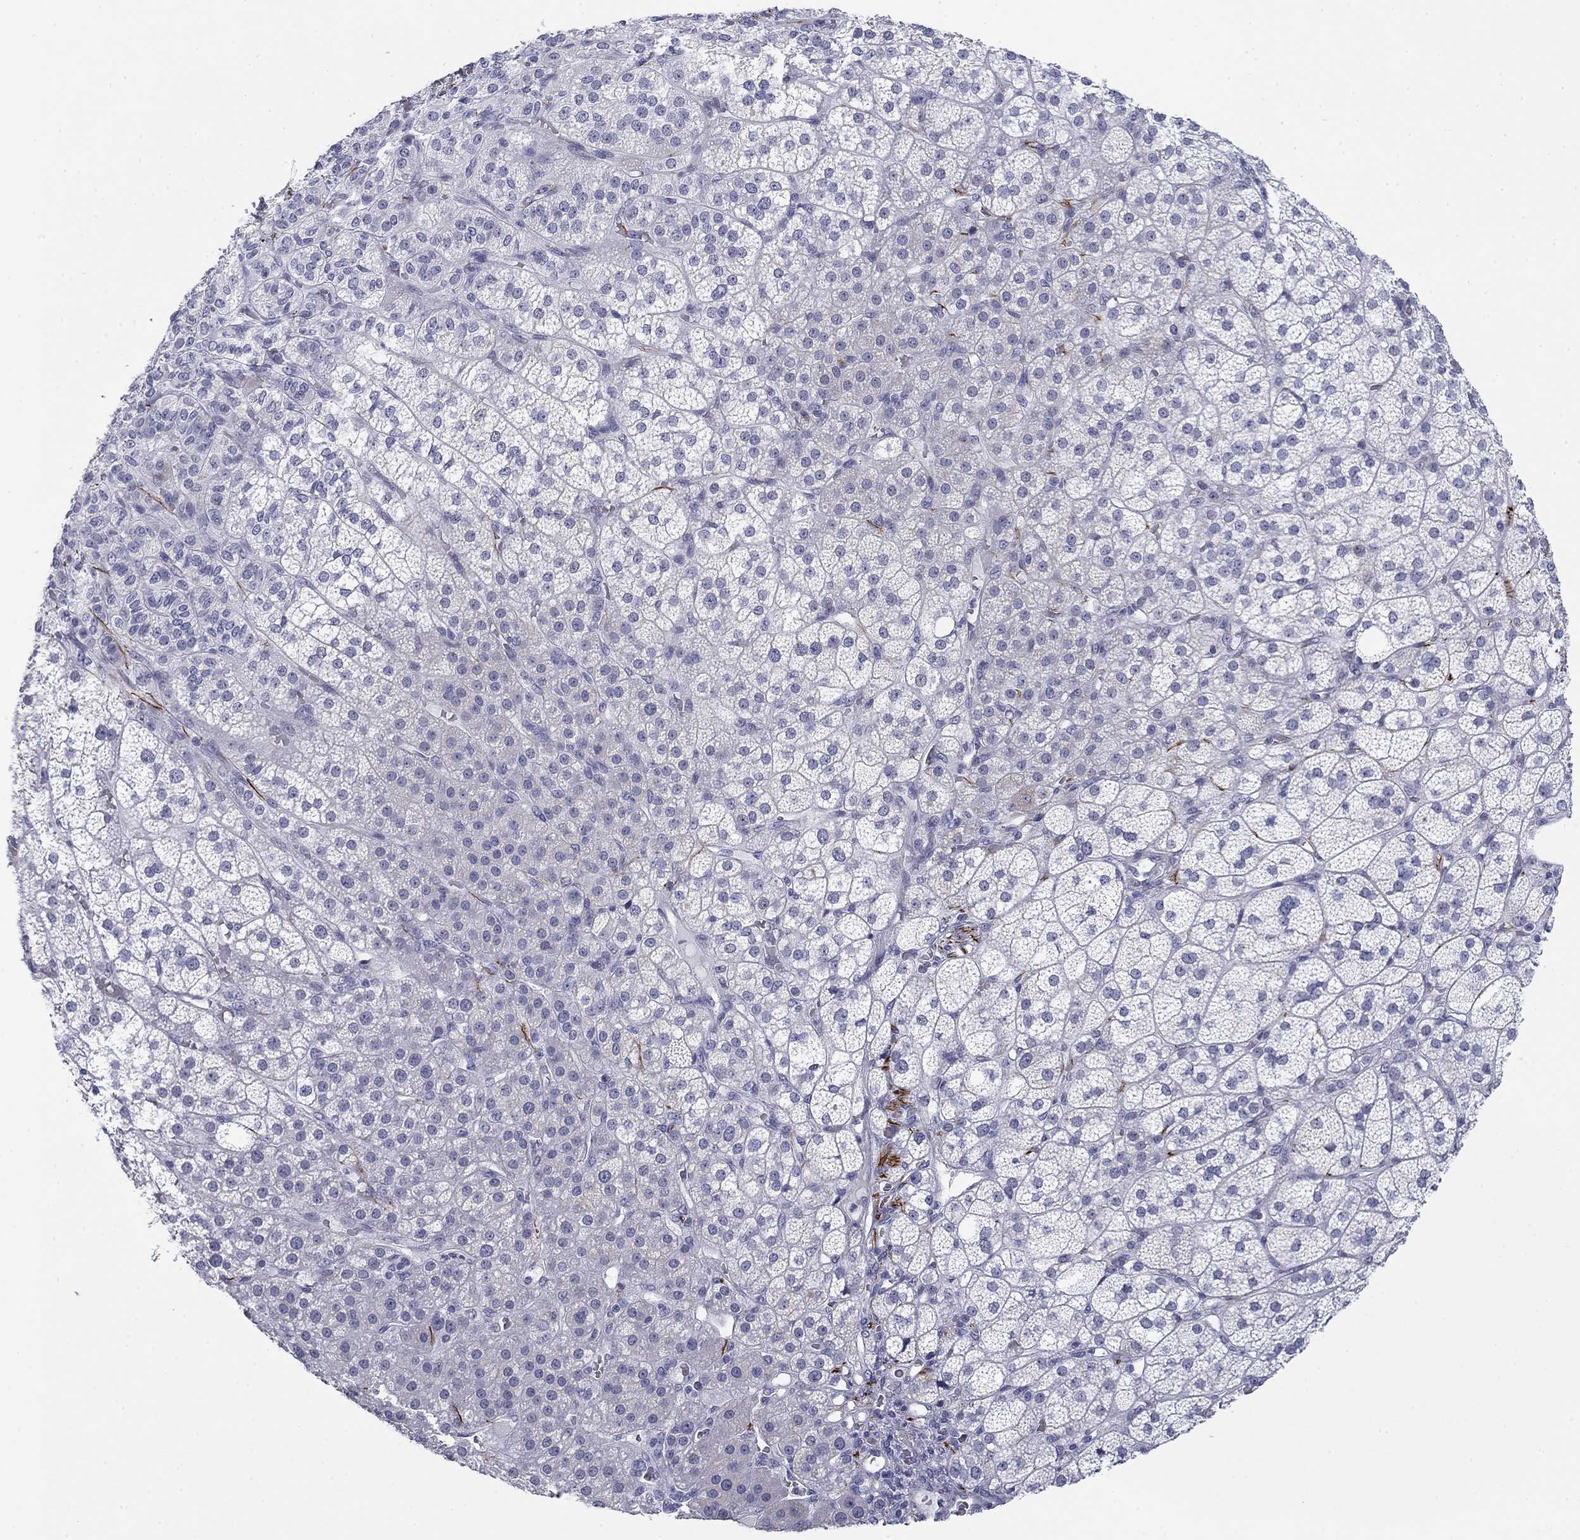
{"staining": {"intensity": "negative", "quantity": "none", "location": "none"}, "tissue": "adrenal gland", "cell_type": "Glandular cells", "image_type": "normal", "snomed": [{"axis": "morphology", "description": "Normal tissue, NOS"}, {"axis": "topography", "description": "Adrenal gland"}], "caption": "High magnification brightfield microscopy of normal adrenal gland stained with DAB (brown) and counterstained with hematoxylin (blue): glandular cells show no significant expression. Brightfield microscopy of immunohistochemistry (IHC) stained with DAB (brown) and hematoxylin (blue), captured at high magnification.", "gene": "PRPH", "patient": {"sex": "female", "age": 60}}